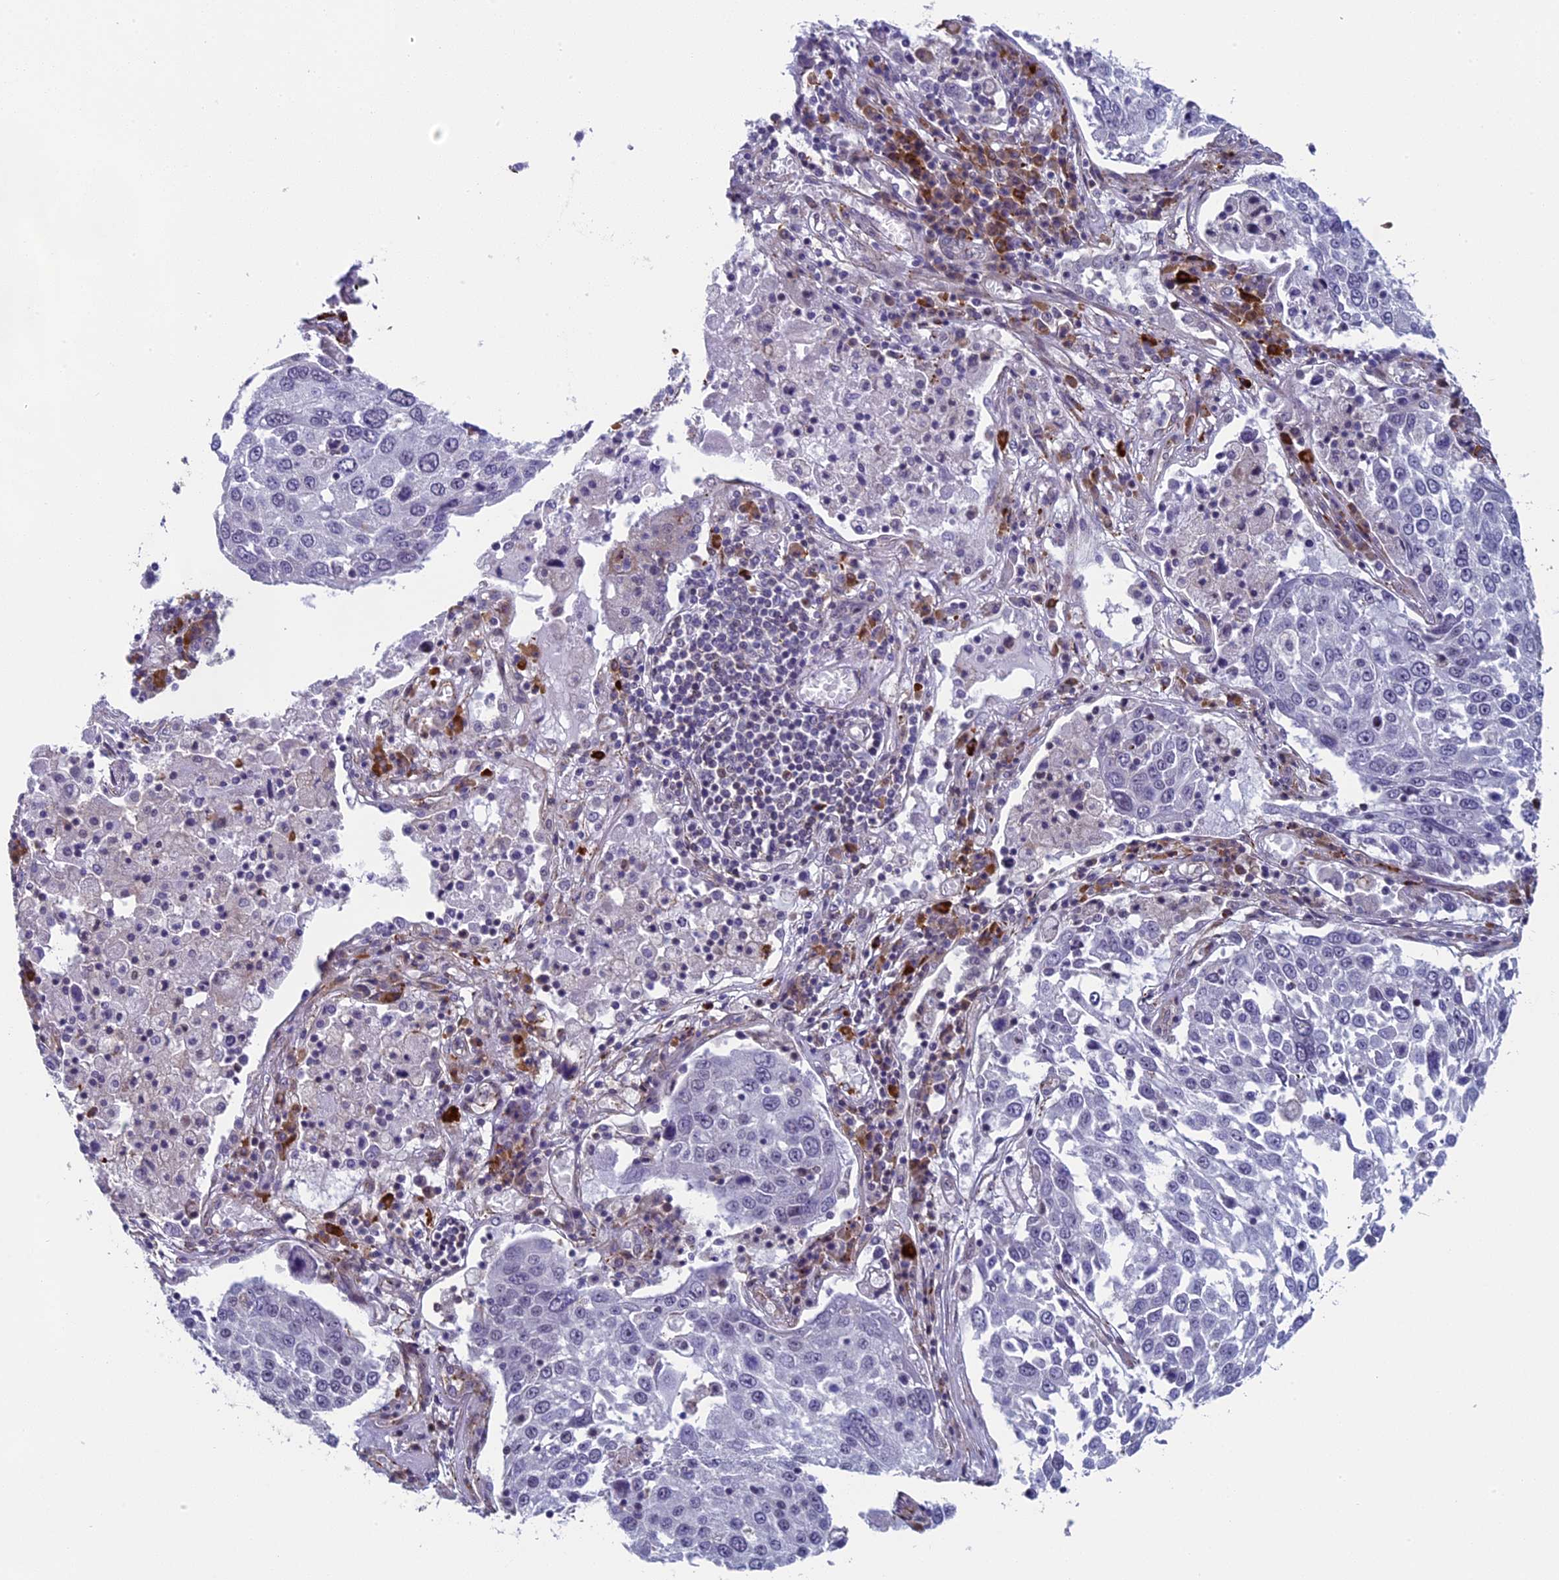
{"staining": {"intensity": "negative", "quantity": "none", "location": "none"}, "tissue": "lung cancer", "cell_type": "Tumor cells", "image_type": "cancer", "snomed": [{"axis": "morphology", "description": "Squamous cell carcinoma, NOS"}, {"axis": "topography", "description": "Lung"}], "caption": "A high-resolution micrograph shows immunohistochemistry (IHC) staining of lung cancer (squamous cell carcinoma), which demonstrates no significant expression in tumor cells.", "gene": "CNEP1R1", "patient": {"sex": "male", "age": 65}}